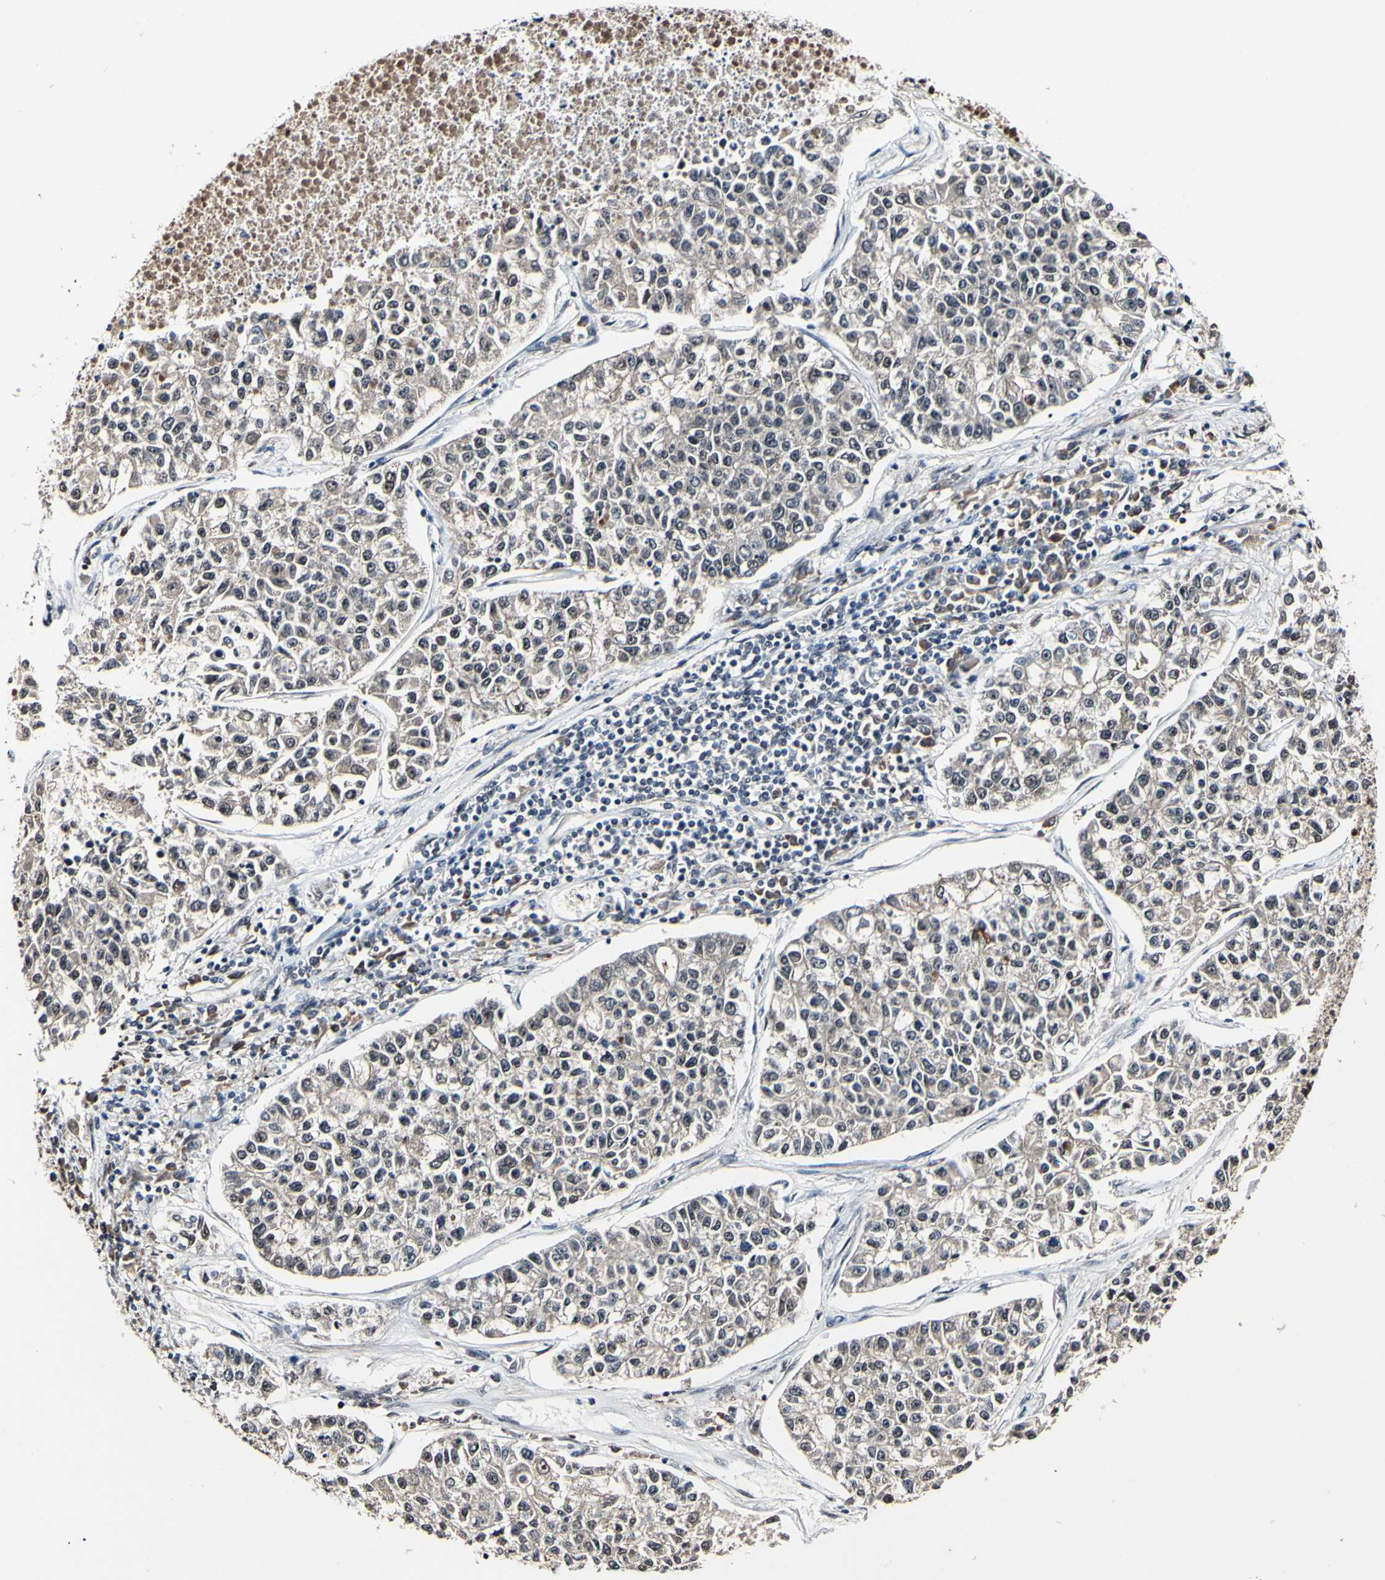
{"staining": {"intensity": "weak", "quantity": ">75%", "location": "cytoplasmic/membranous"}, "tissue": "lung cancer", "cell_type": "Tumor cells", "image_type": "cancer", "snomed": [{"axis": "morphology", "description": "Adenocarcinoma, NOS"}, {"axis": "topography", "description": "Lung"}], "caption": "This histopathology image reveals immunohistochemistry staining of human lung cancer (adenocarcinoma), with low weak cytoplasmic/membranous staining in approximately >75% of tumor cells.", "gene": "PSMD10", "patient": {"sex": "male", "age": 49}}